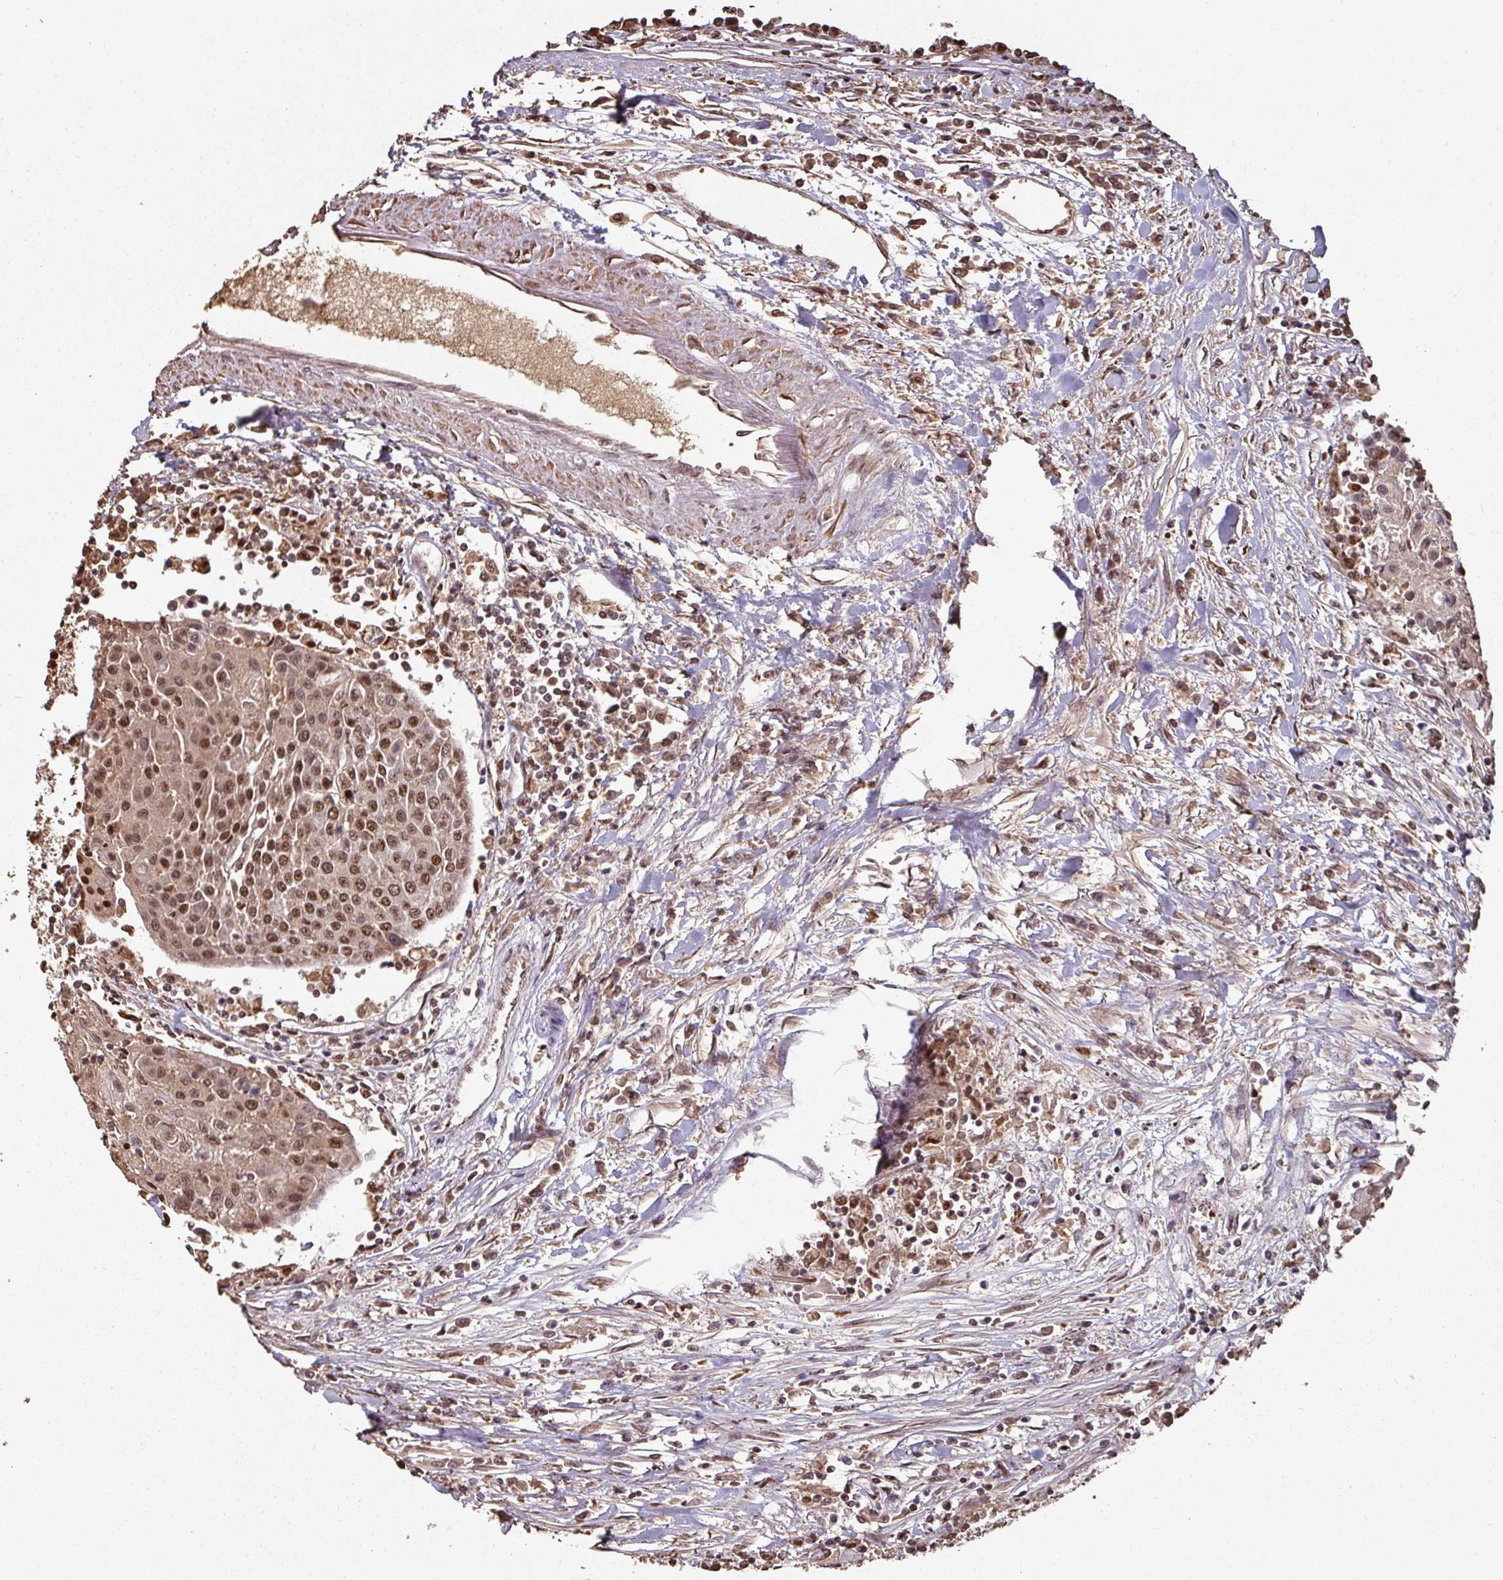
{"staining": {"intensity": "moderate", "quantity": ">75%", "location": "cytoplasmic/membranous,nuclear"}, "tissue": "urothelial cancer", "cell_type": "Tumor cells", "image_type": "cancer", "snomed": [{"axis": "morphology", "description": "Urothelial carcinoma, High grade"}, {"axis": "topography", "description": "Urinary bladder"}], "caption": "Immunohistochemistry (IHC) image of high-grade urothelial carcinoma stained for a protein (brown), which shows medium levels of moderate cytoplasmic/membranous and nuclear staining in approximately >75% of tumor cells.", "gene": "POLD1", "patient": {"sex": "female", "age": 85}}